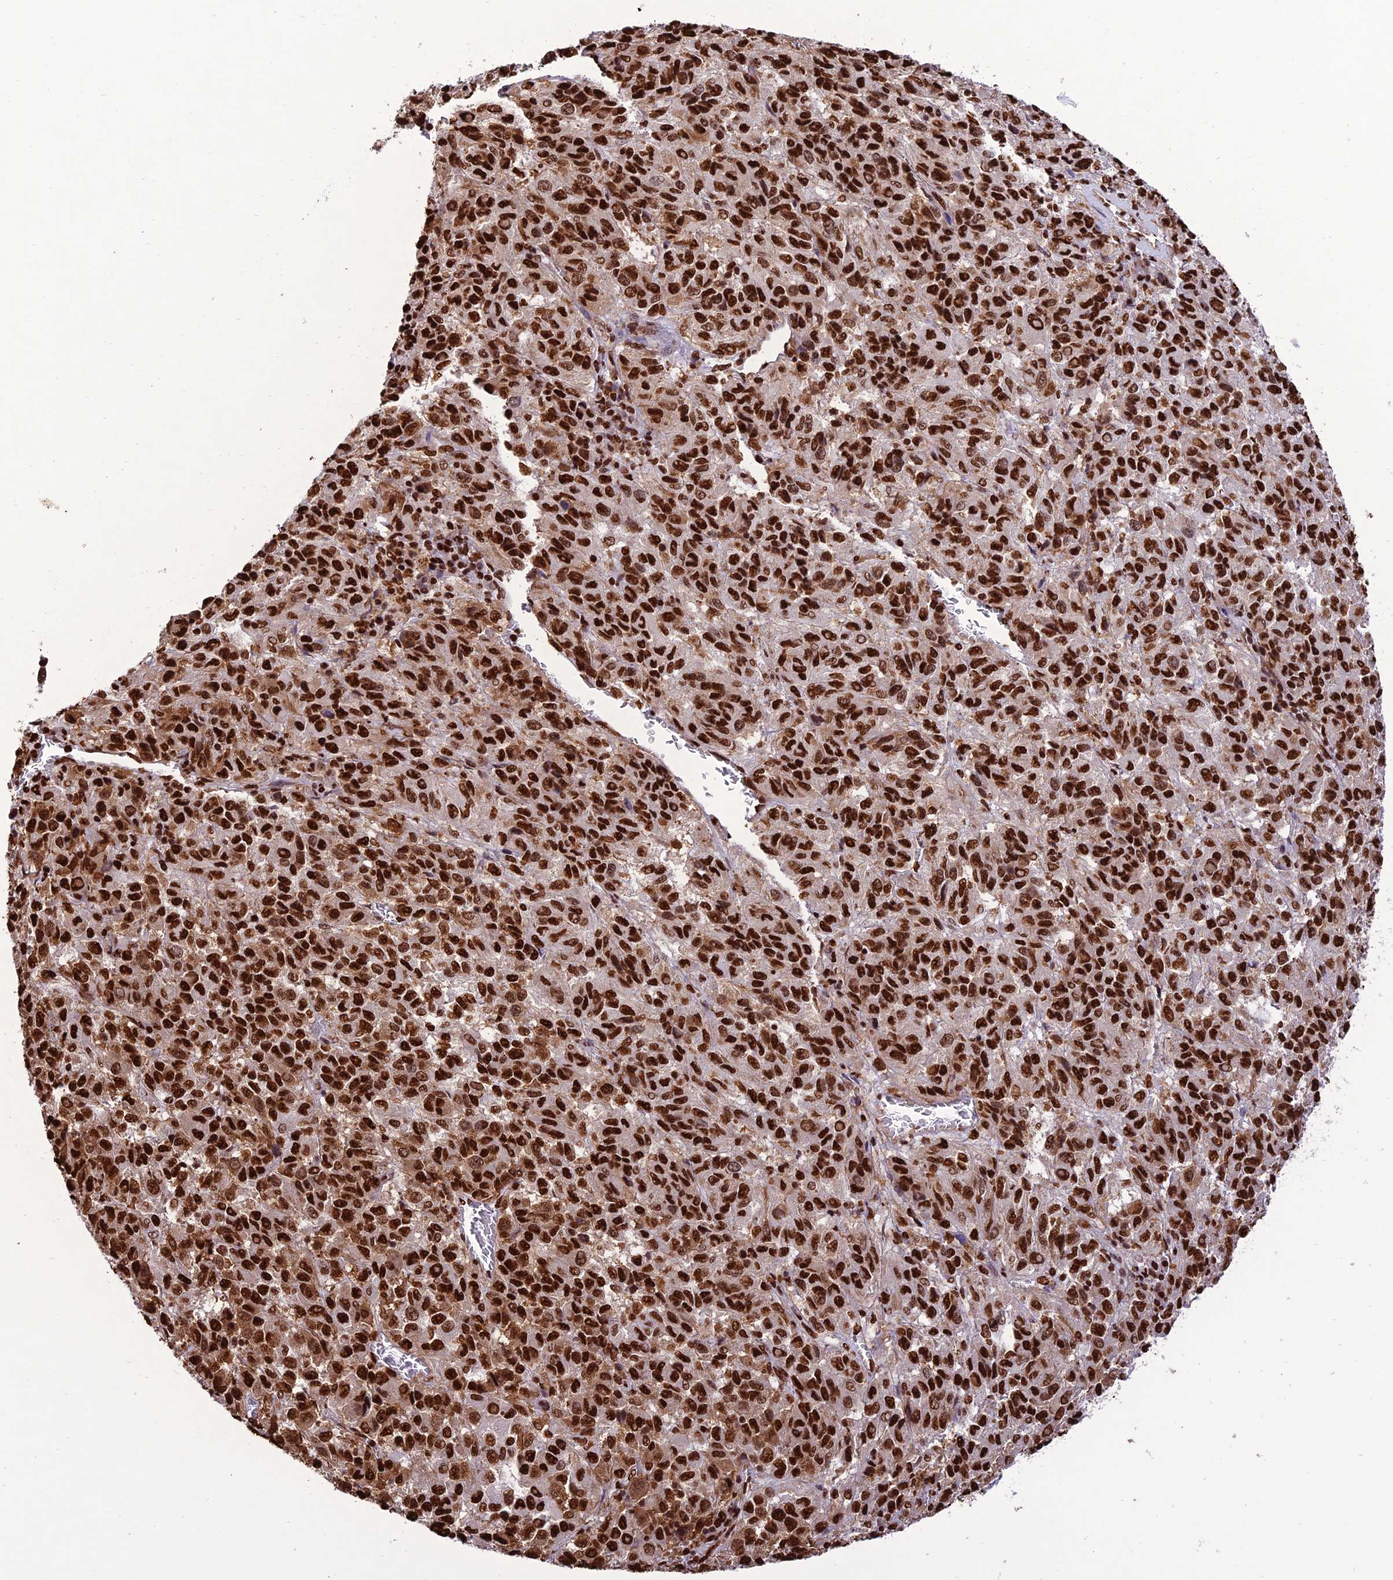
{"staining": {"intensity": "strong", "quantity": ">75%", "location": "nuclear"}, "tissue": "melanoma", "cell_type": "Tumor cells", "image_type": "cancer", "snomed": [{"axis": "morphology", "description": "Malignant melanoma, Metastatic site"}, {"axis": "topography", "description": "Lung"}], "caption": "Immunohistochemistry (IHC) staining of melanoma, which demonstrates high levels of strong nuclear expression in about >75% of tumor cells indicating strong nuclear protein positivity. The staining was performed using DAB (3,3'-diaminobenzidine) (brown) for protein detection and nuclei were counterstained in hematoxylin (blue).", "gene": "INO80E", "patient": {"sex": "male", "age": 64}}